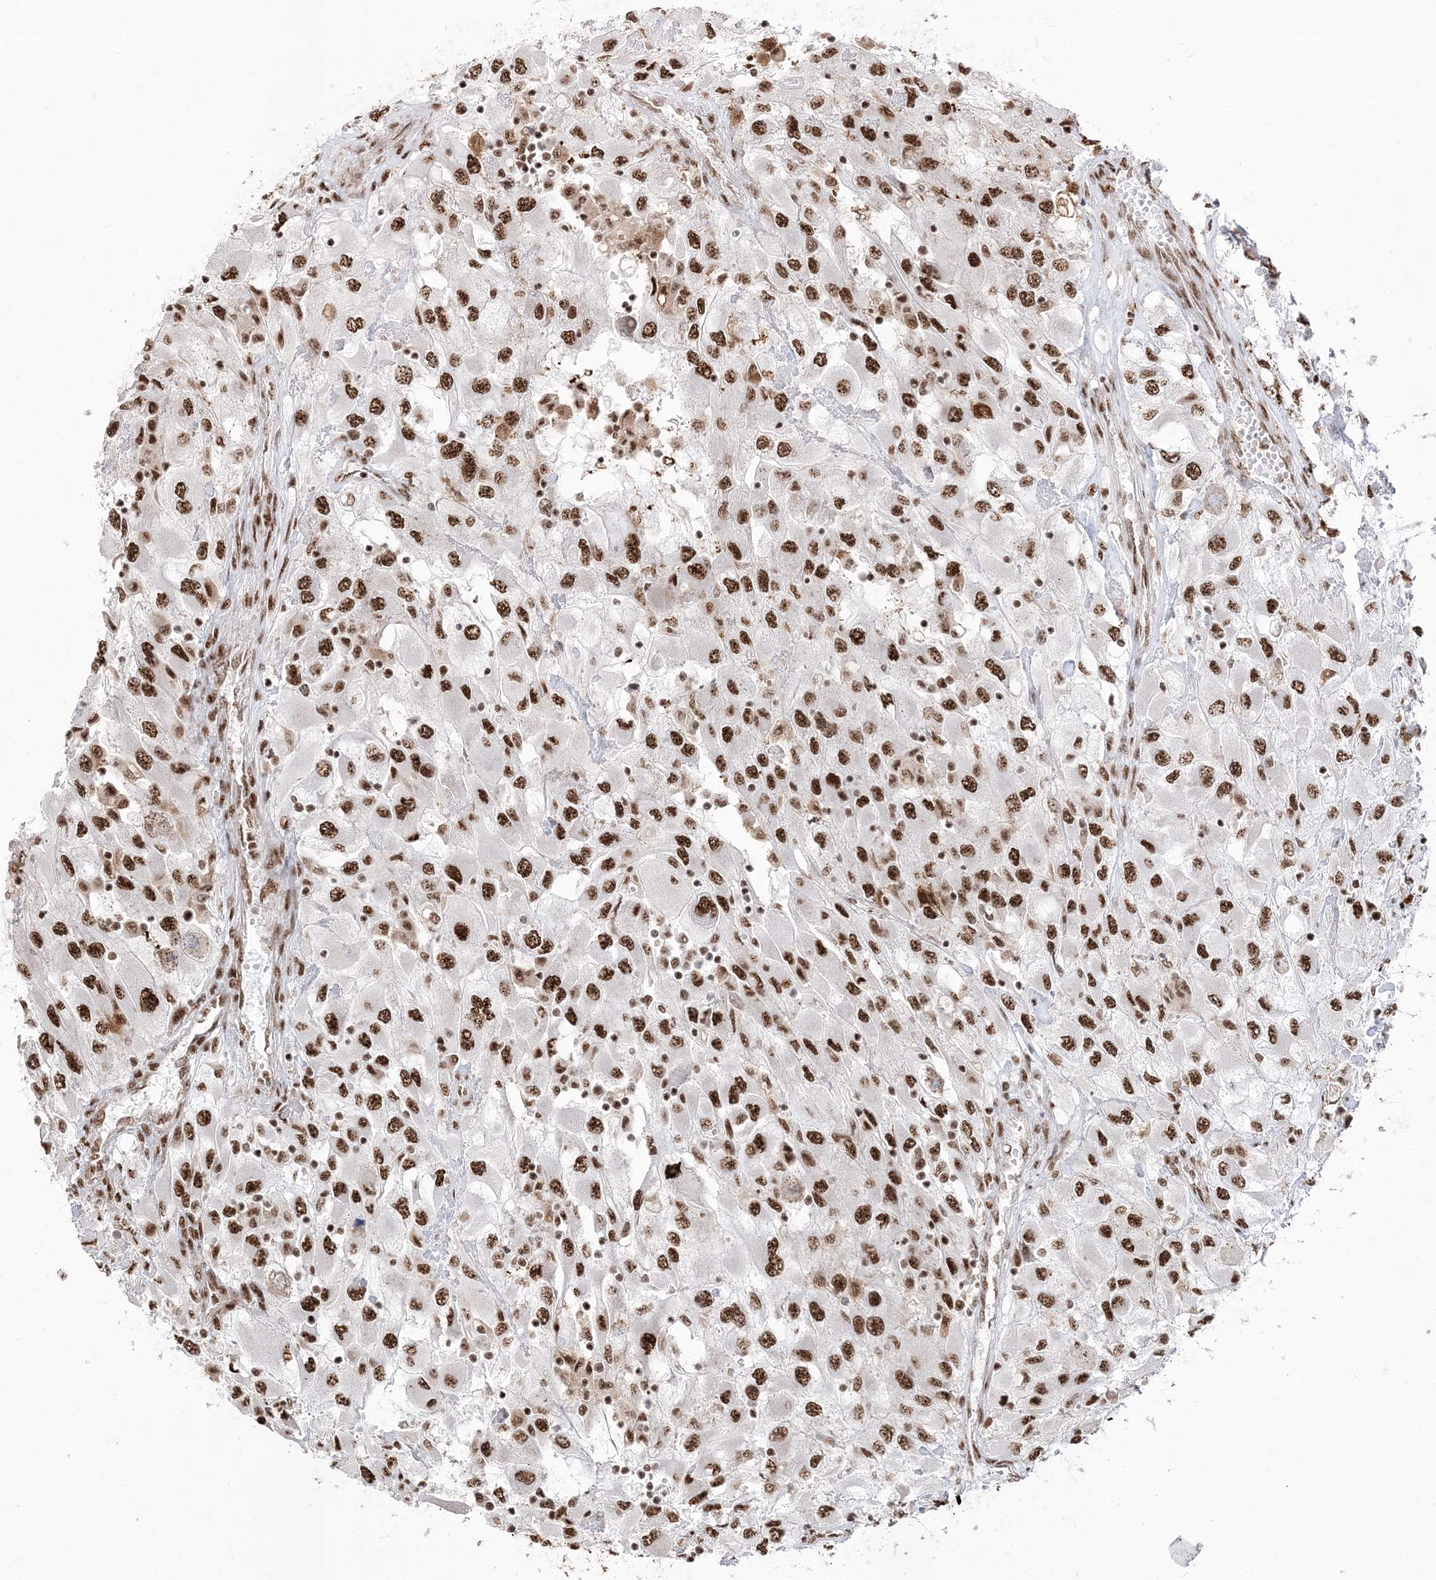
{"staining": {"intensity": "strong", "quantity": ">75%", "location": "nuclear"}, "tissue": "renal cancer", "cell_type": "Tumor cells", "image_type": "cancer", "snomed": [{"axis": "morphology", "description": "Adenocarcinoma, NOS"}, {"axis": "topography", "description": "Kidney"}], "caption": "Renal cancer stained with DAB (3,3'-diaminobenzidine) immunohistochemistry demonstrates high levels of strong nuclear staining in about >75% of tumor cells.", "gene": "RBM17", "patient": {"sex": "female", "age": 52}}